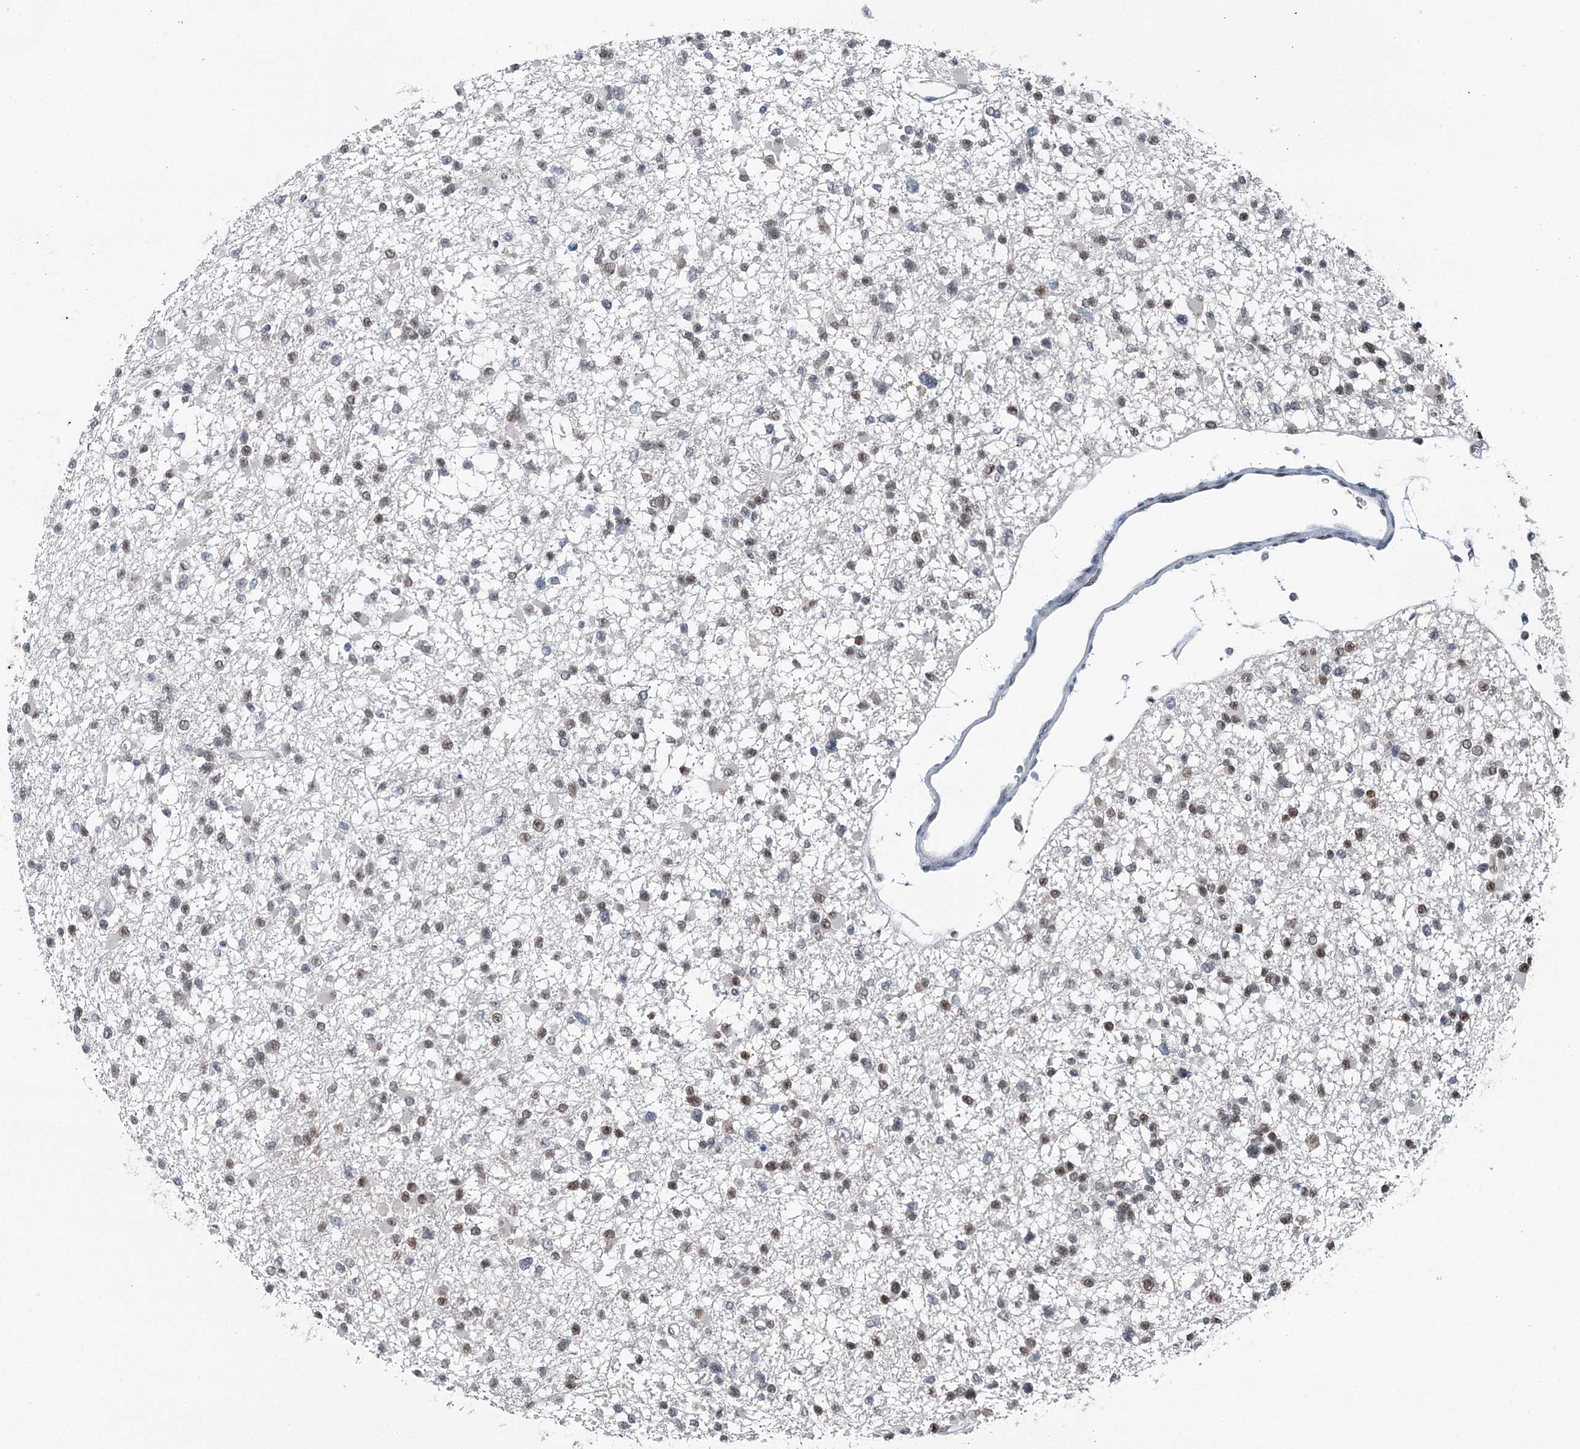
{"staining": {"intensity": "weak", "quantity": "25%-75%", "location": "nuclear"}, "tissue": "glioma", "cell_type": "Tumor cells", "image_type": "cancer", "snomed": [{"axis": "morphology", "description": "Glioma, malignant, Low grade"}, {"axis": "topography", "description": "Brain"}], "caption": "This is an image of IHC staining of glioma, which shows weak expression in the nuclear of tumor cells.", "gene": "HAT1", "patient": {"sex": "female", "age": 22}}